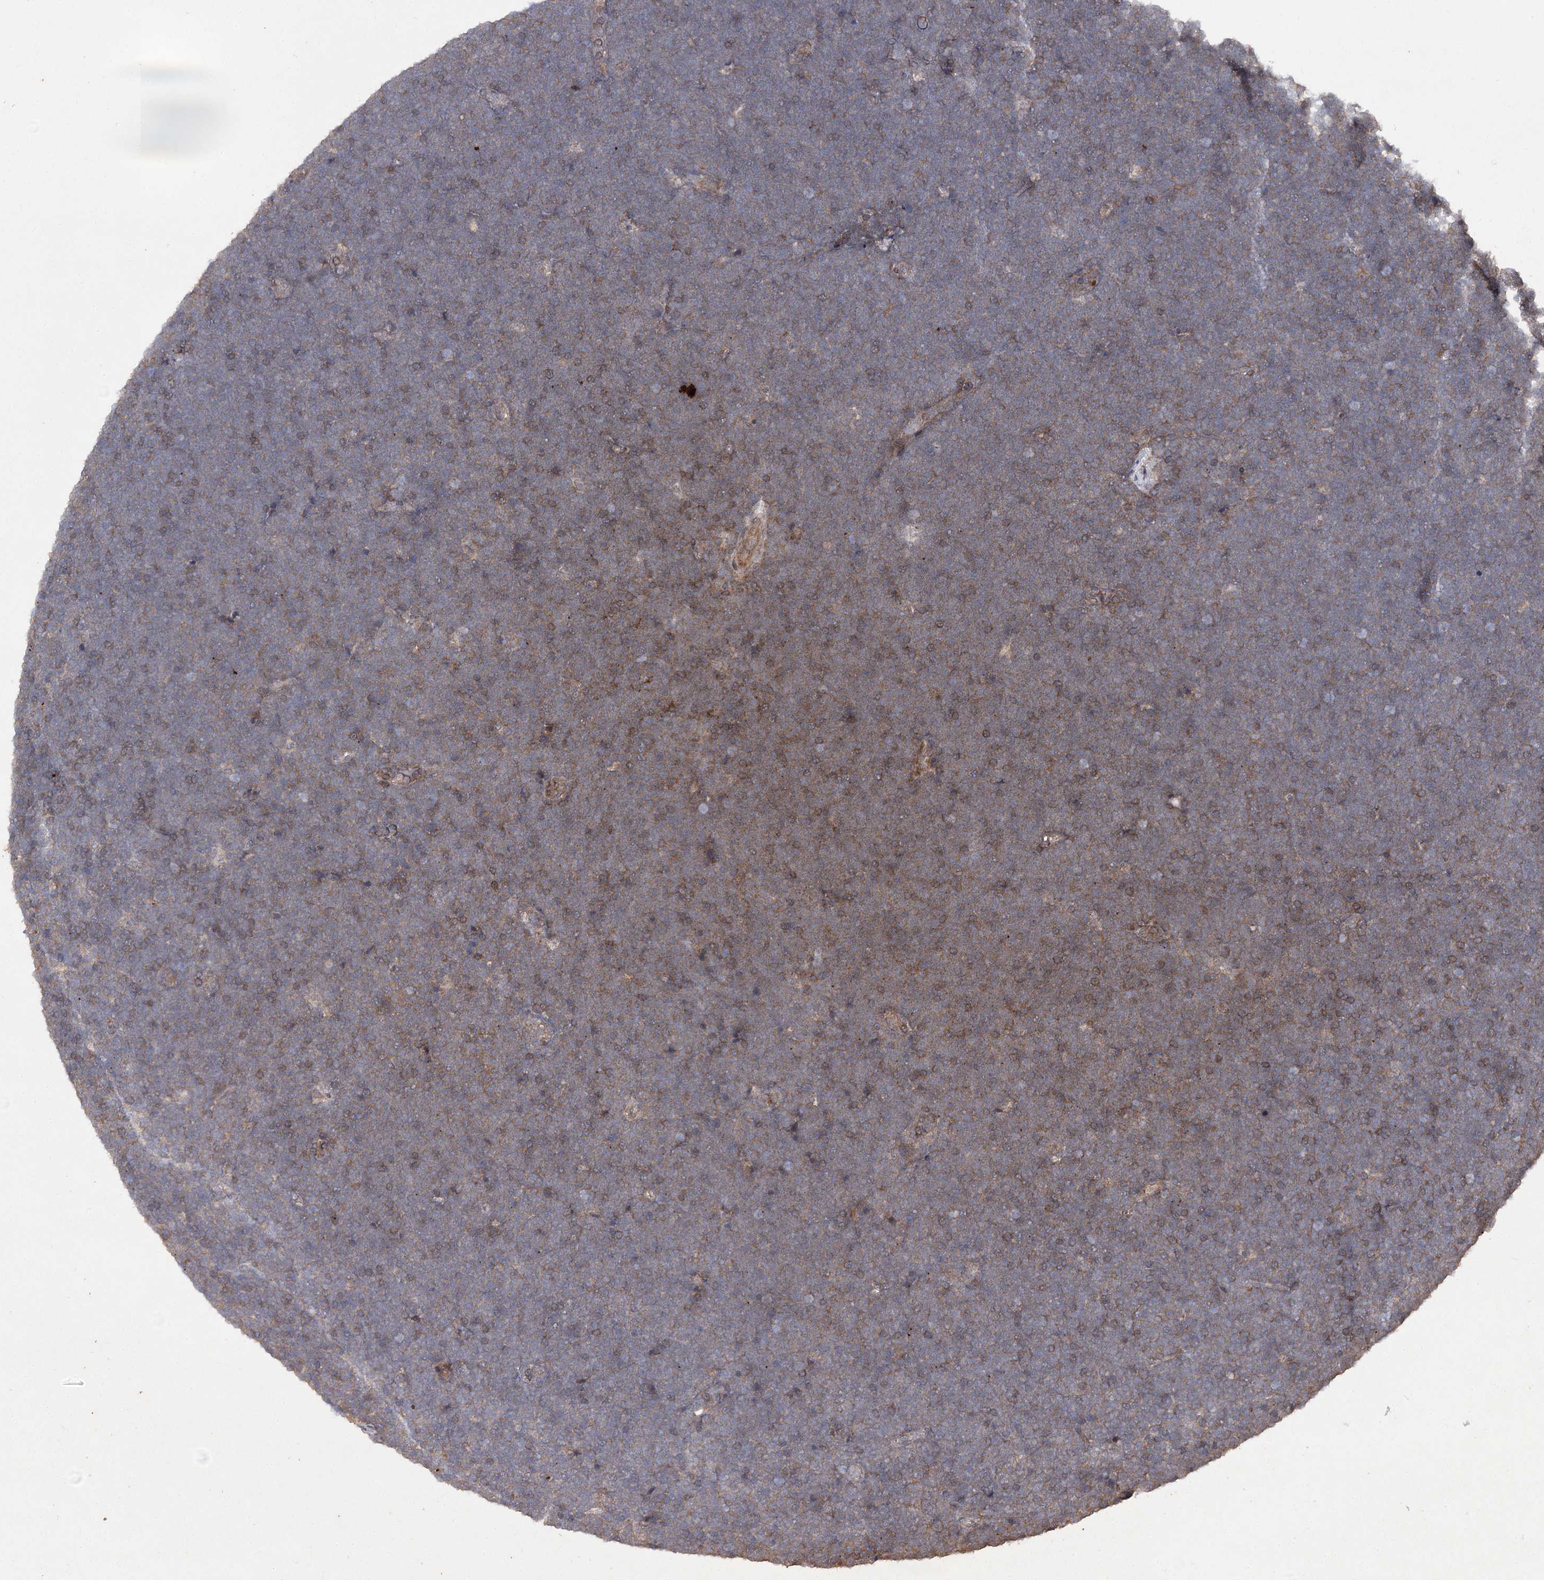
{"staining": {"intensity": "moderate", "quantity": "25%-75%", "location": "cytoplasmic/membranous"}, "tissue": "lymphoma", "cell_type": "Tumor cells", "image_type": "cancer", "snomed": [{"axis": "morphology", "description": "Malignant lymphoma, non-Hodgkin's type, High grade"}, {"axis": "topography", "description": "Lymph node"}], "caption": "Immunohistochemical staining of human lymphoma reveals medium levels of moderate cytoplasmic/membranous expression in about 25%-75% of tumor cells.", "gene": "BCR", "patient": {"sex": "male", "age": 13}}